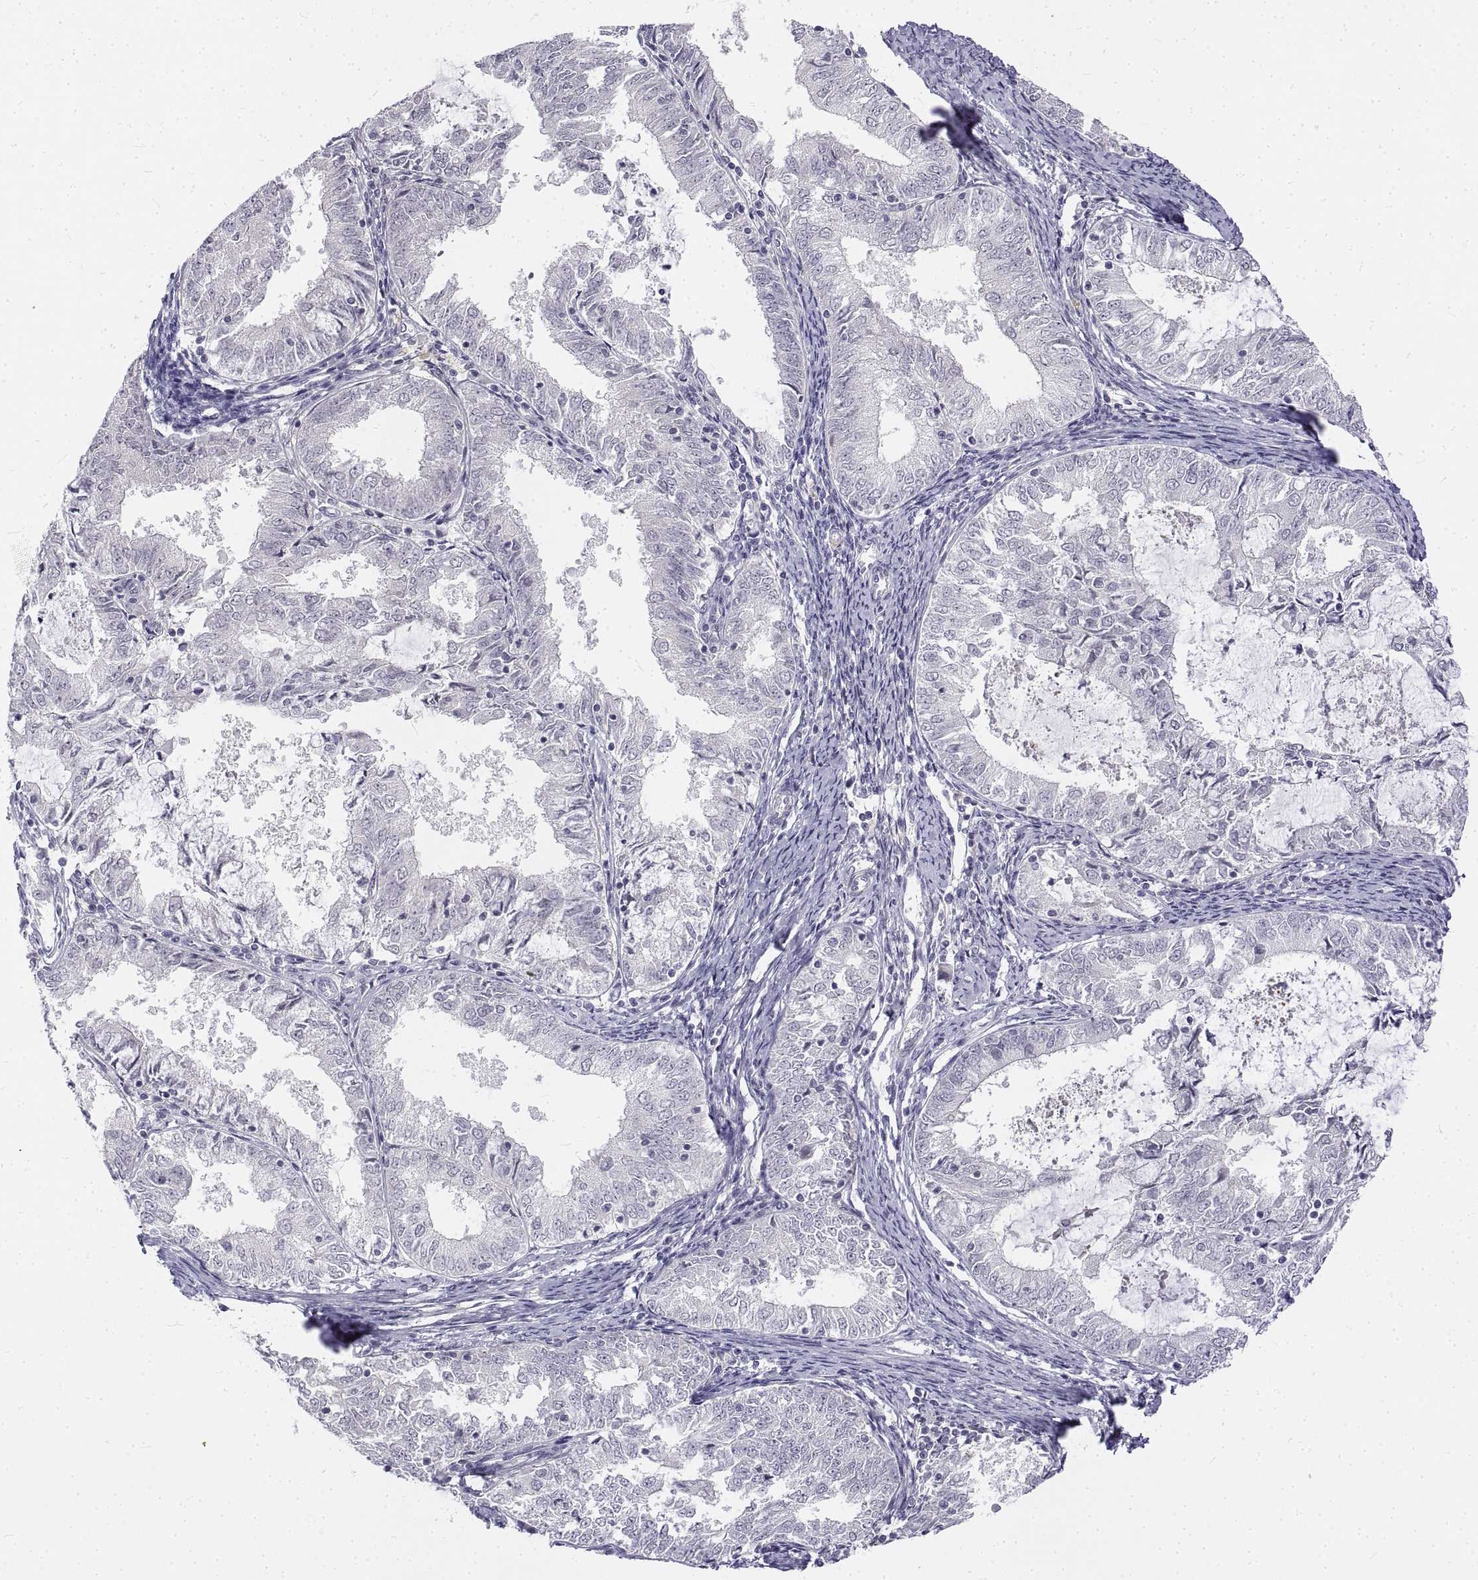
{"staining": {"intensity": "negative", "quantity": "none", "location": "none"}, "tissue": "endometrial cancer", "cell_type": "Tumor cells", "image_type": "cancer", "snomed": [{"axis": "morphology", "description": "Adenocarcinoma, NOS"}, {"axis": "topography", "description": "Endometrium"}], "caption": "There is no significant positivity in tumor cells of endometrial adenocarcinoma. The staining was performed using DAB to visualize the protein expression in brown, while the nuclei were stained in blue with hematoxylin (Magnification: 20x).", "gene": "ANO2", "patient": {"sex": "female", "age": 57}}